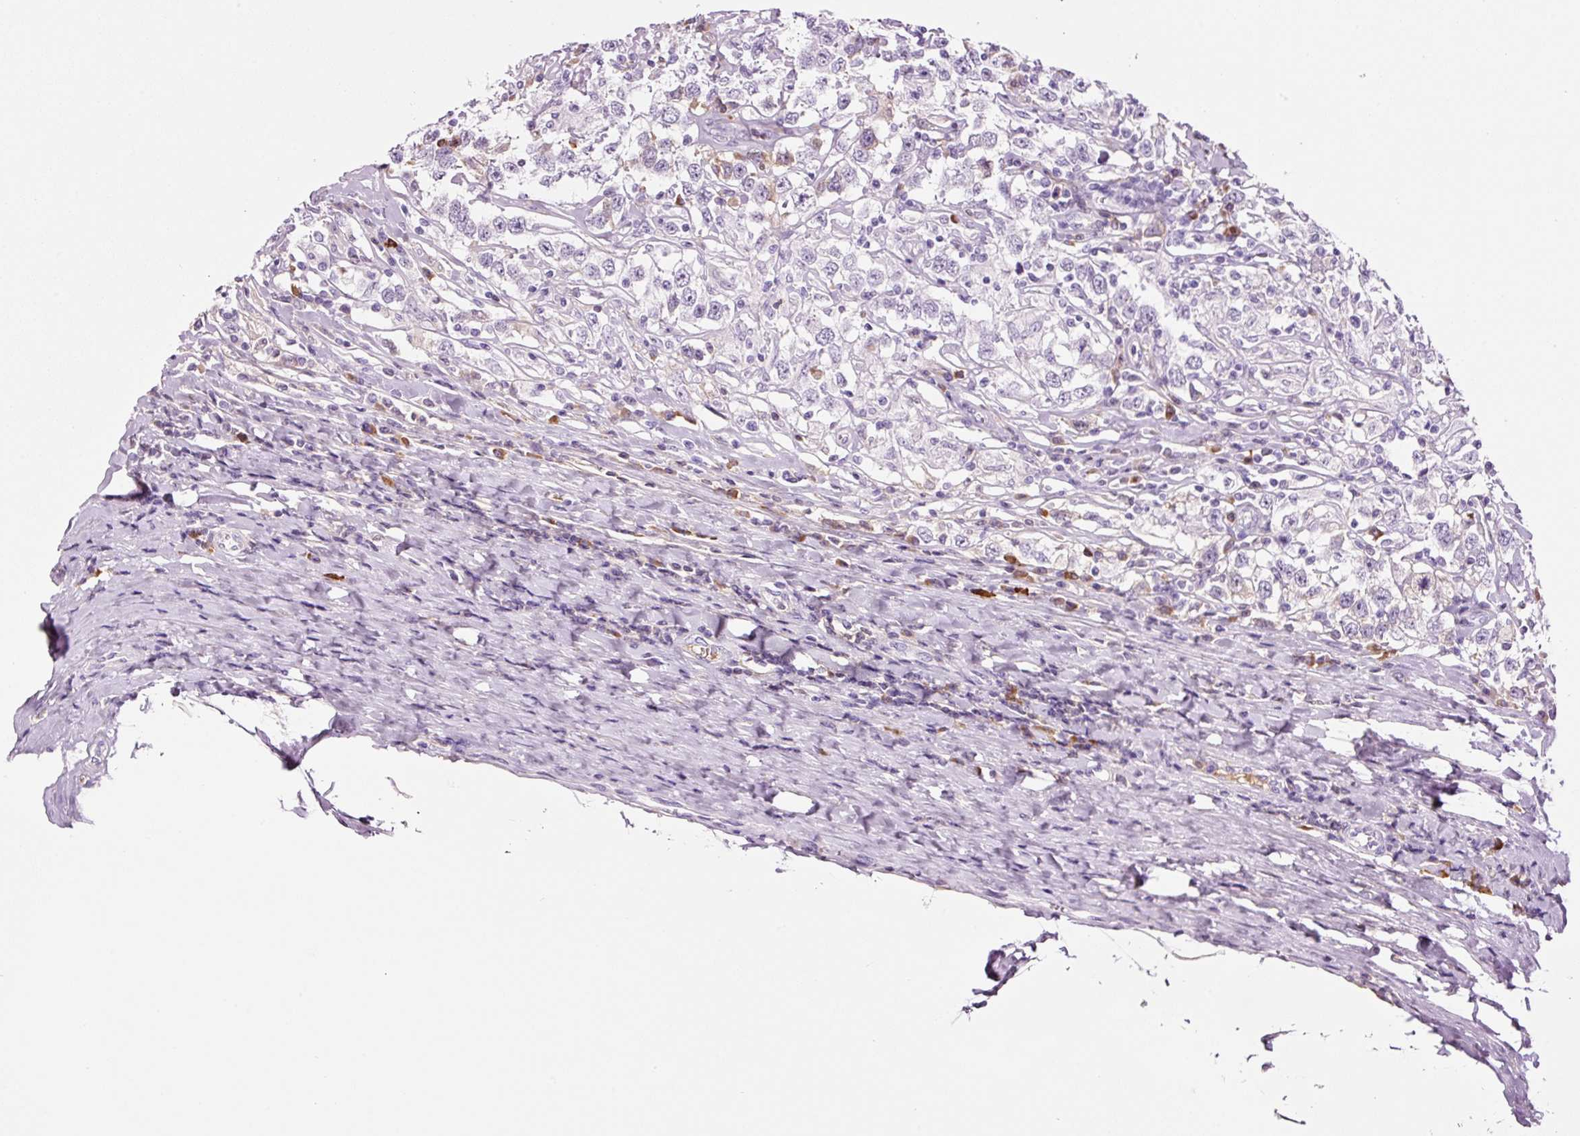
{"staining": {"intensity": "moderate", "quantity": "<25%", "location": "cytoplasmic/membranous,nuclear"}, "tissue": "testis cancer", "cell_type": "Tumor cells", "image_type": "cancer", "snomed": [{"axis": "morphology", "description": "Seminoma, NOS"}, {"axis": "topography", "description": "Testis"}], "caption": "This histopathology image demonstrates IHC staining of human seminoma (testis), with low moderate cytoplasmic/membranous and nuclear positivity in about <25% of tumor cells.", "gene": "KLF1", "patient": {"sex": "male", "age": 41}}